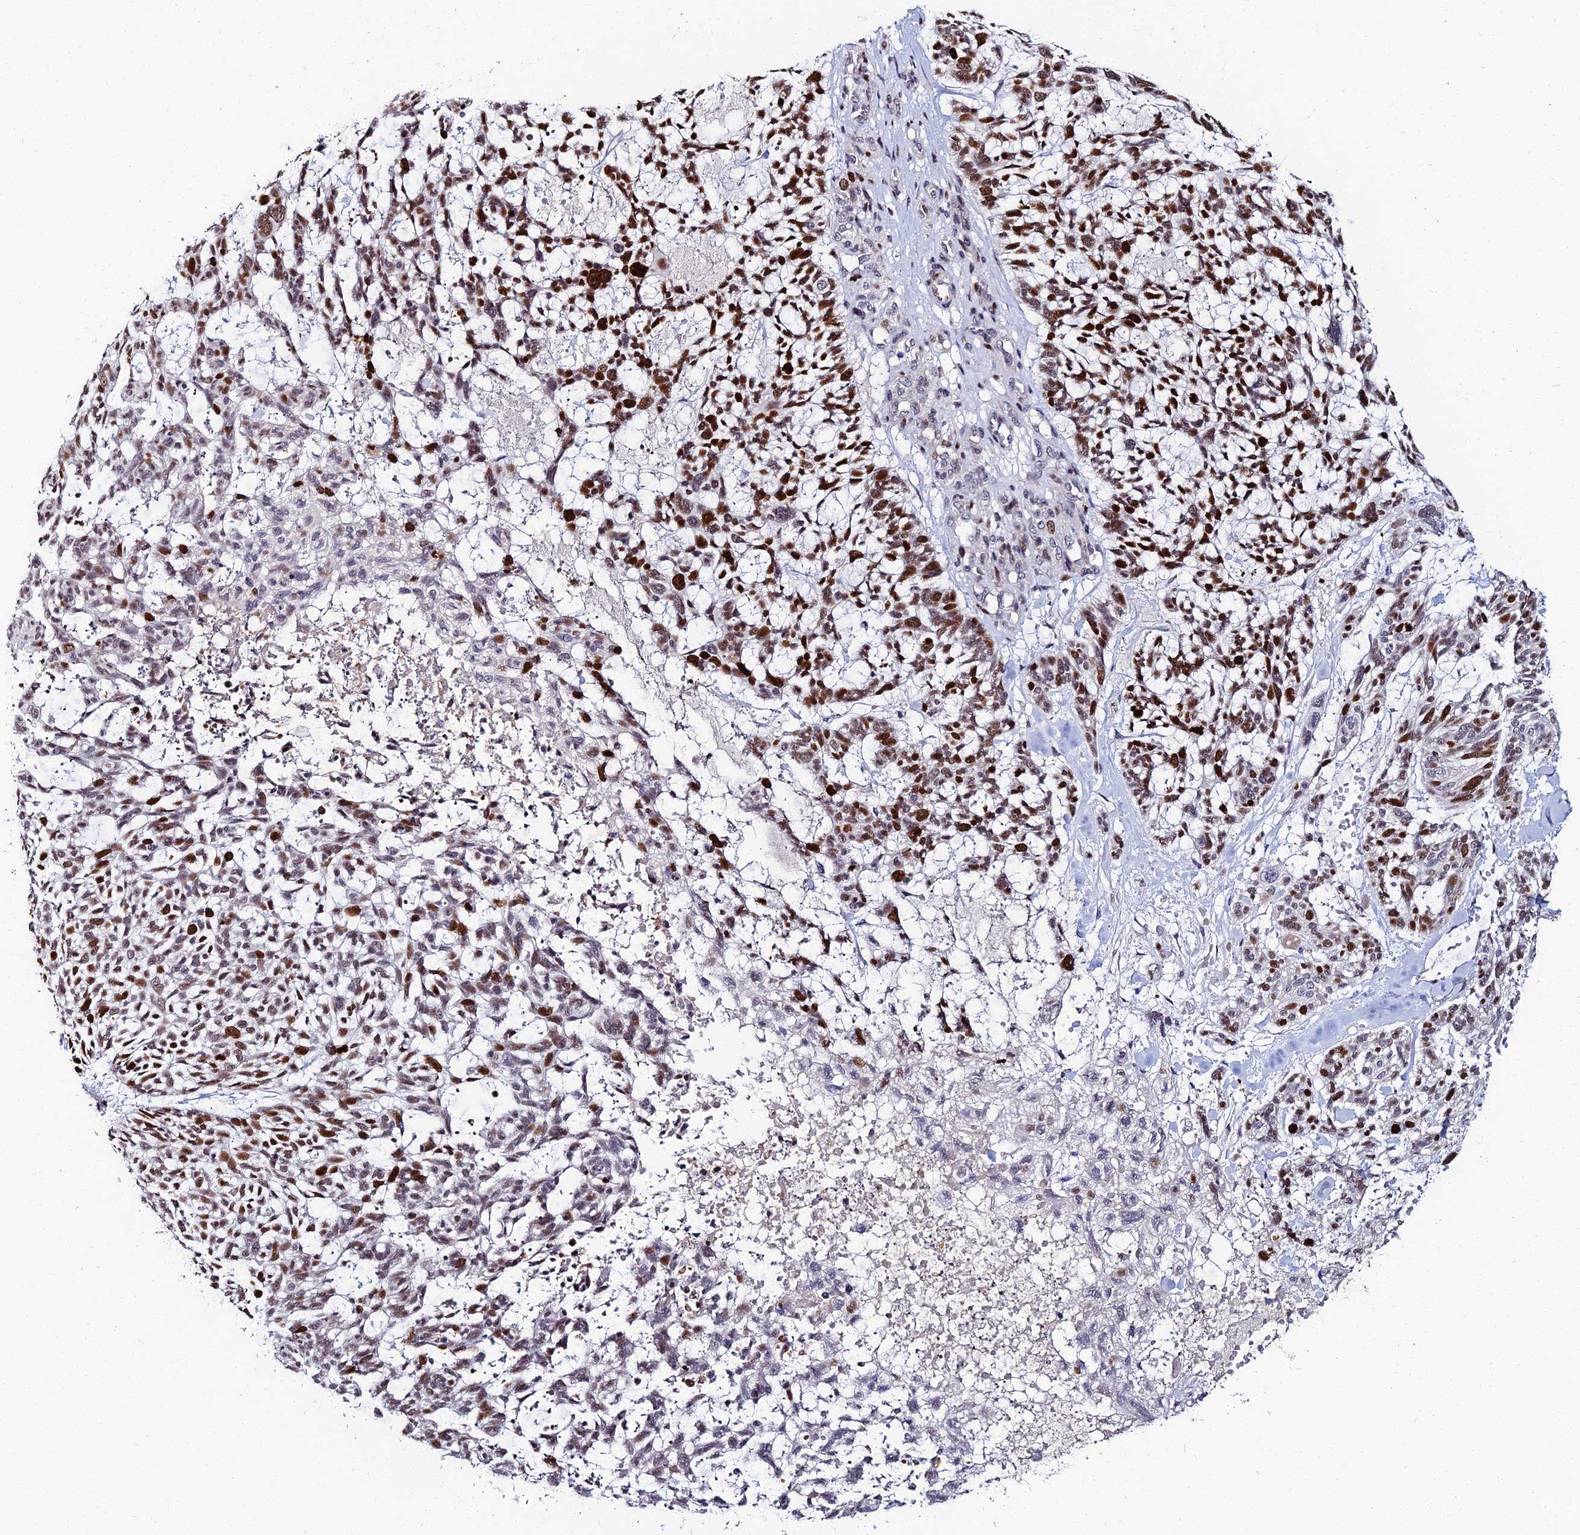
{"staining": {"intensity": "moderate", "quantity": "25%-75%", "location": "nuclear"}, "tissue": "skin cancer", "cell_type": "Tumor cells", "image_type": "cancer", "snomed": [{"axis": "morphology", "description": "Basal cell carcinoma"}, {"axis": "topography", "description": "Skin"}], "caption": "The photomicrograph demonstrates immunohistochemical staining of skin cancer (basal cell carcinoma). There is moderate nuclear expression is identified in approximately 25%-75% of tumor cells.", "gene": "TAF9B", "patient": {"sex": "male", "age": 88}}